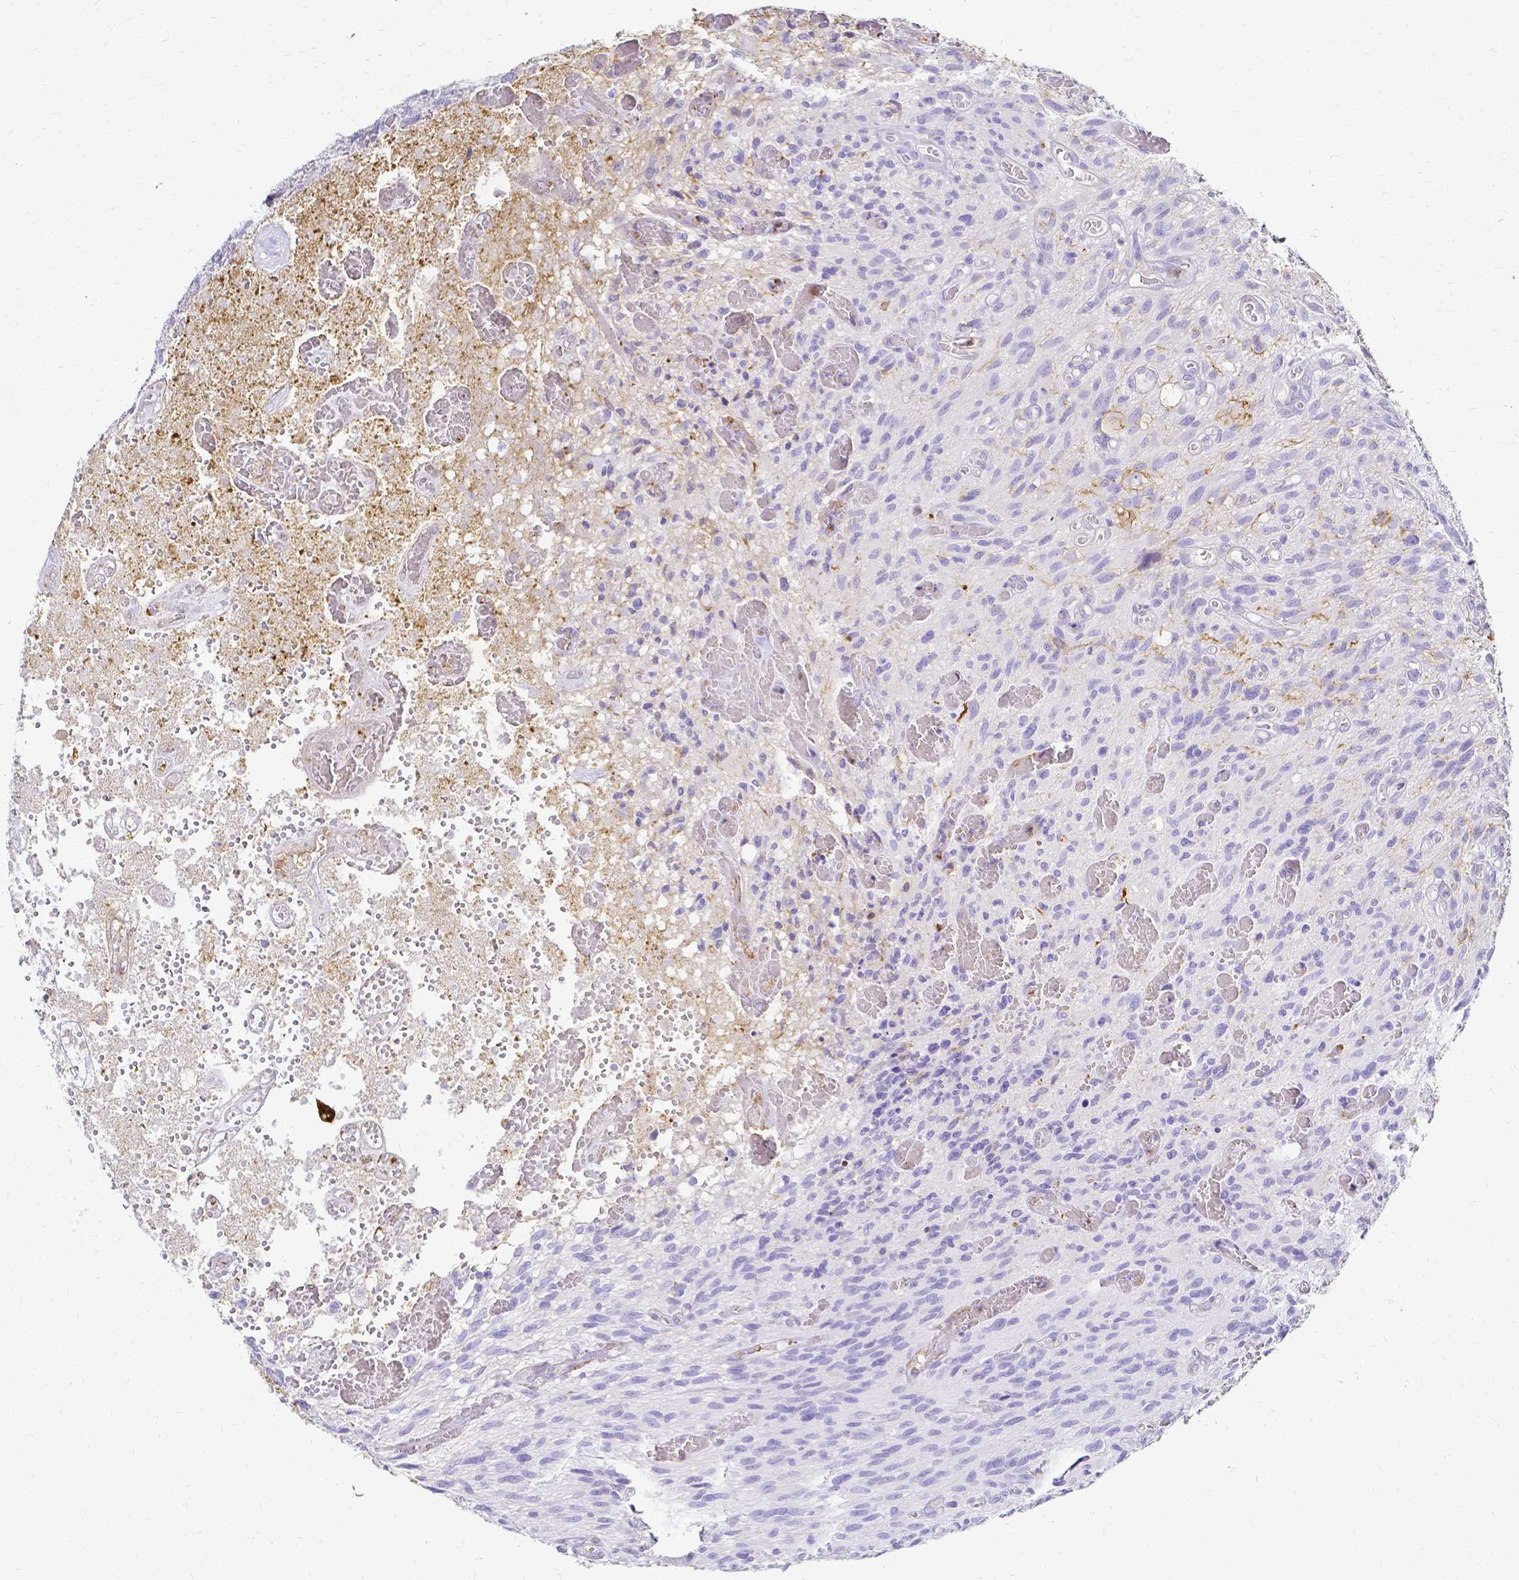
{"staining": {"intensity": "negative", "quantity": "none", "location": "none"}, "tissue": "glioma", "cell_type": "Tumor cells", "image_type": "cancer", "snomed": [{"axis": "morphology", "description": "Glioma, malignant, High grade"}, {"axis": "topography", "description": "Brain"}], "caption": "This micrograph is of malignant glioma (high-grade) stained with immunohistochemistry to label a protein in brown with the nuclei are counter-stained blue. There is no staining in tumor cells.", "gene": "HSPA12A", "patient": {"sex": "male", "age": 75}}